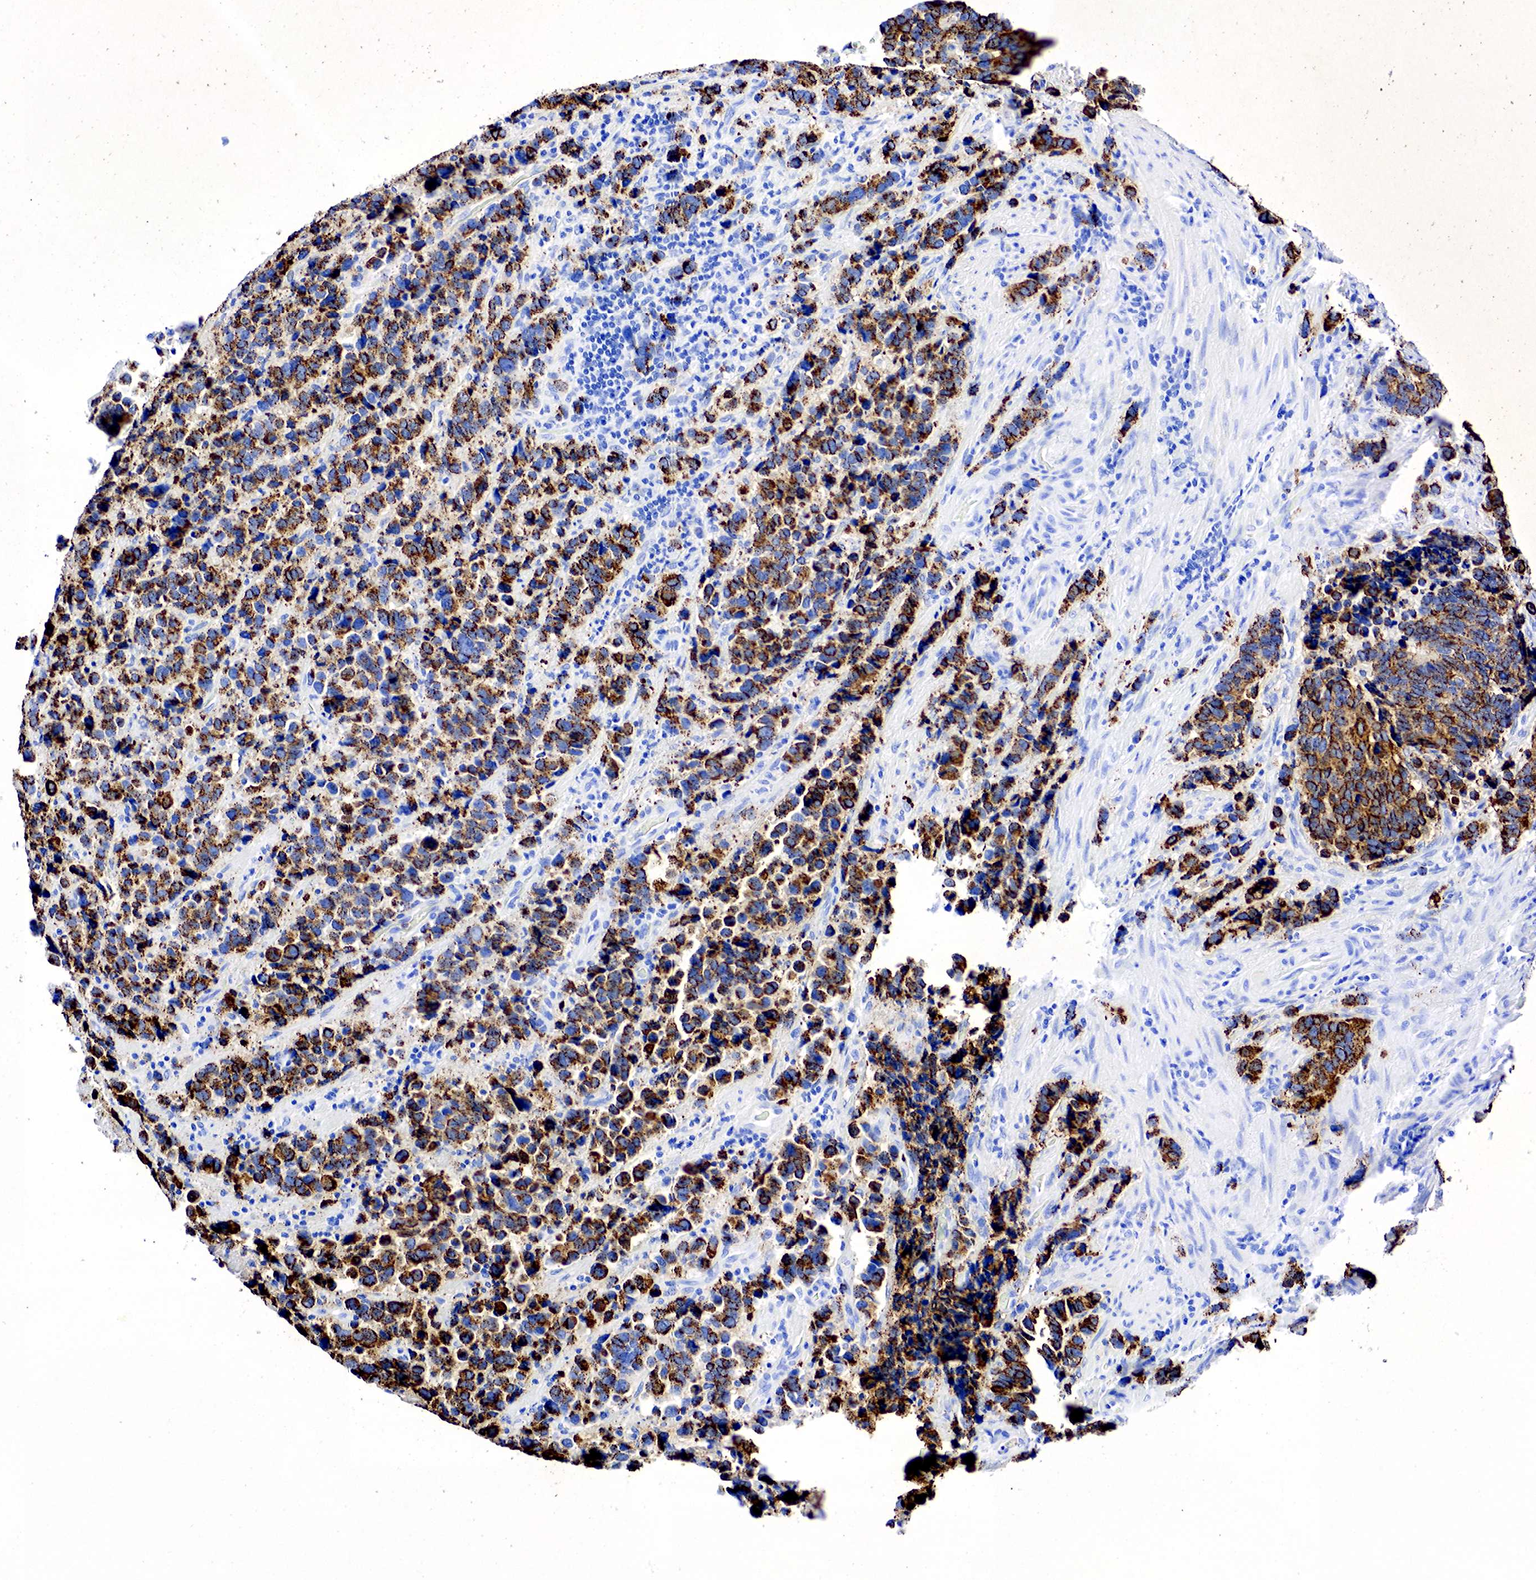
{"staining": {"intensity": "strong", "quantity": ">75%", "location": "nuclear"}, "tissue": "stomach cancer", "cell_type": "Tumor cells", "image_type": "cancer", "snomed": [{"axis": "morphology", "description": "Adenocarcinoma, NOS"}, {"axis": "topography", "description": "Stomach, upper"}], "caption": "Adenocarcinoma (stomach) stained with a brown dye displays strong nuclear positive positivity in approximately >75% of tumor cells.", "gene": "CHGA", "patient": {"sex": "male", "age": 71}}